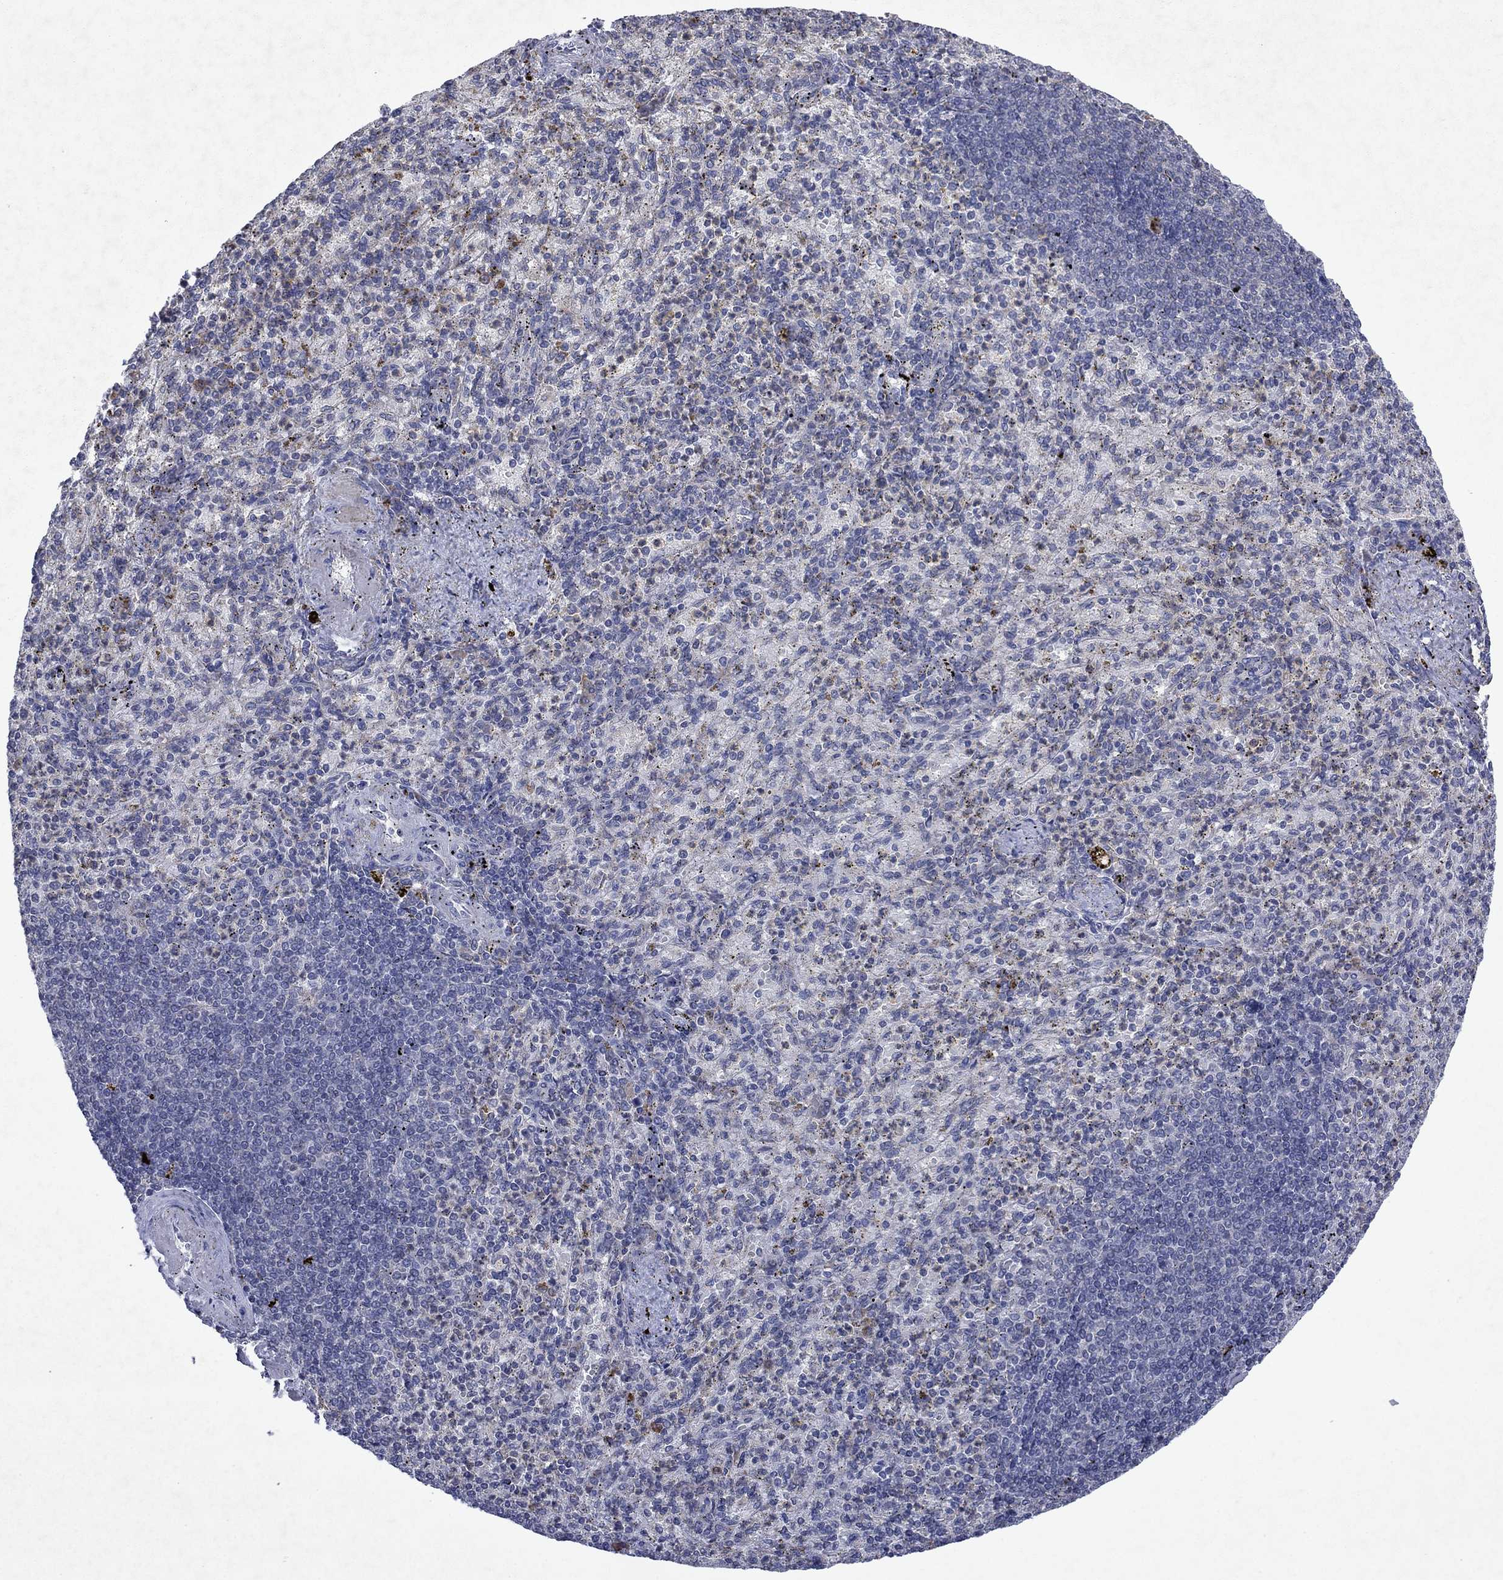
{"staining": {"intensity": "moderate", "quantity": "<25%", "location": "cytoplasmic/membranous"}, "tissue": "spleen", "cell_type": "Cells in red pulp", "image_type": "normal", "snomed": [{"axis": "morphology", "description": "Normal tissue, NOS"}, {"axis": "topography", "description": "Spleen"}], "caption": "Immunohistochemistry of benign human spleen demonstrates low levels of moderate cytoplasmic/membranous positivity in approximately <25% of cells in red pulp. (DAB IHC, brown staining for protein, blue staining for nuclei).", "gene": "TMEM97", "patient": {"sex": "female", "age": 74}}